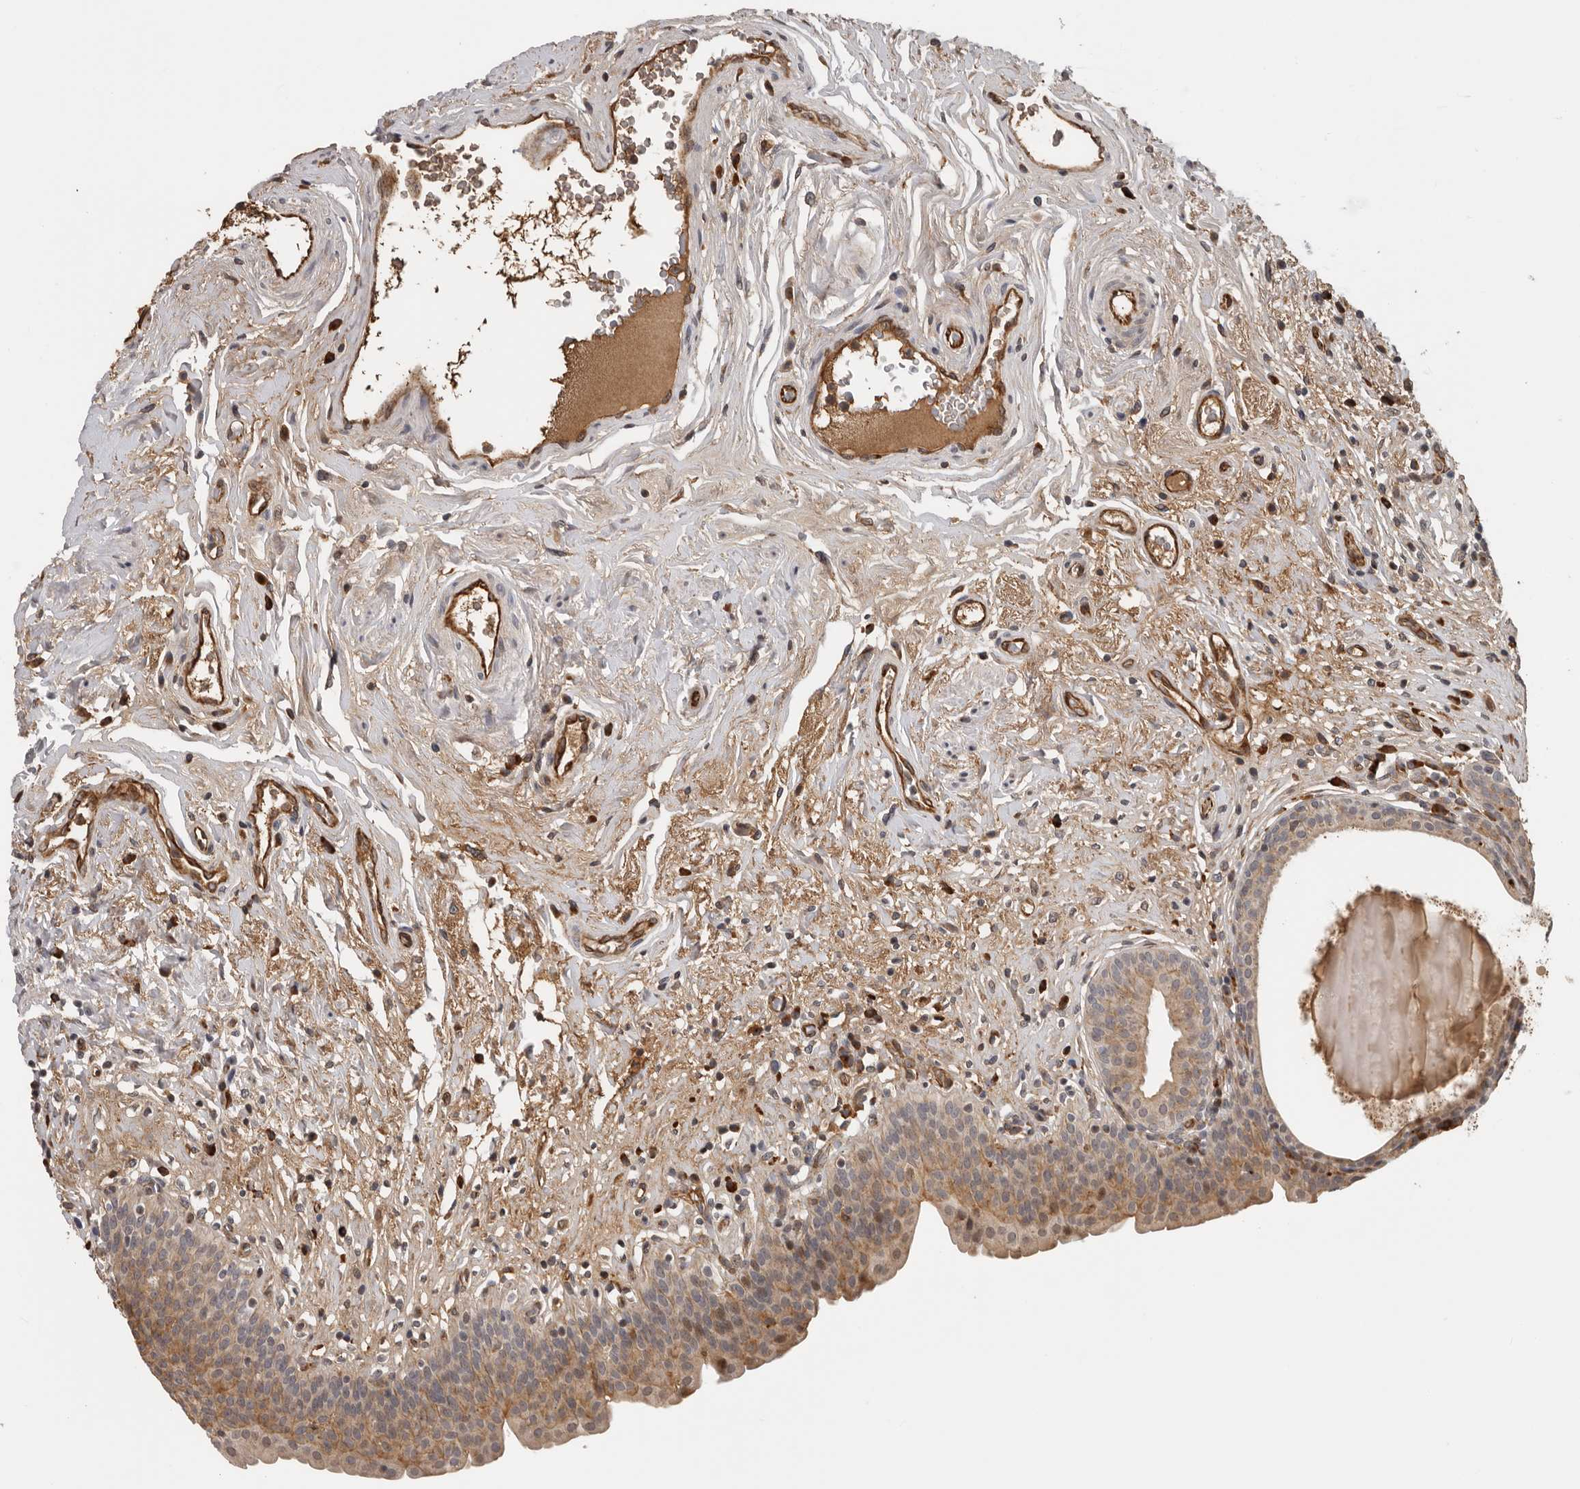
{"staining": {"intensity": "moderate", "quantity": ">75%", "location": "cytoplasmic/membranous"}, "tissue": "urinary bladder", "cell_type": "Urothelial cells", "image_type": "normal", "snomed": [{"axis": "morphology", "description": "Normal tissue, NOS"}, {"axis": "topography", "description": "Urinary bladder"}], "caption": "This histopathology image displays immunohistochemistry staining of unremarkable urinary bladder, with medium moderate cytoplasmic/membranous expression in approximately >75% of urothelial cells.", "gene": "RNF157", "patient": {"sex": "male", "age": 83}}